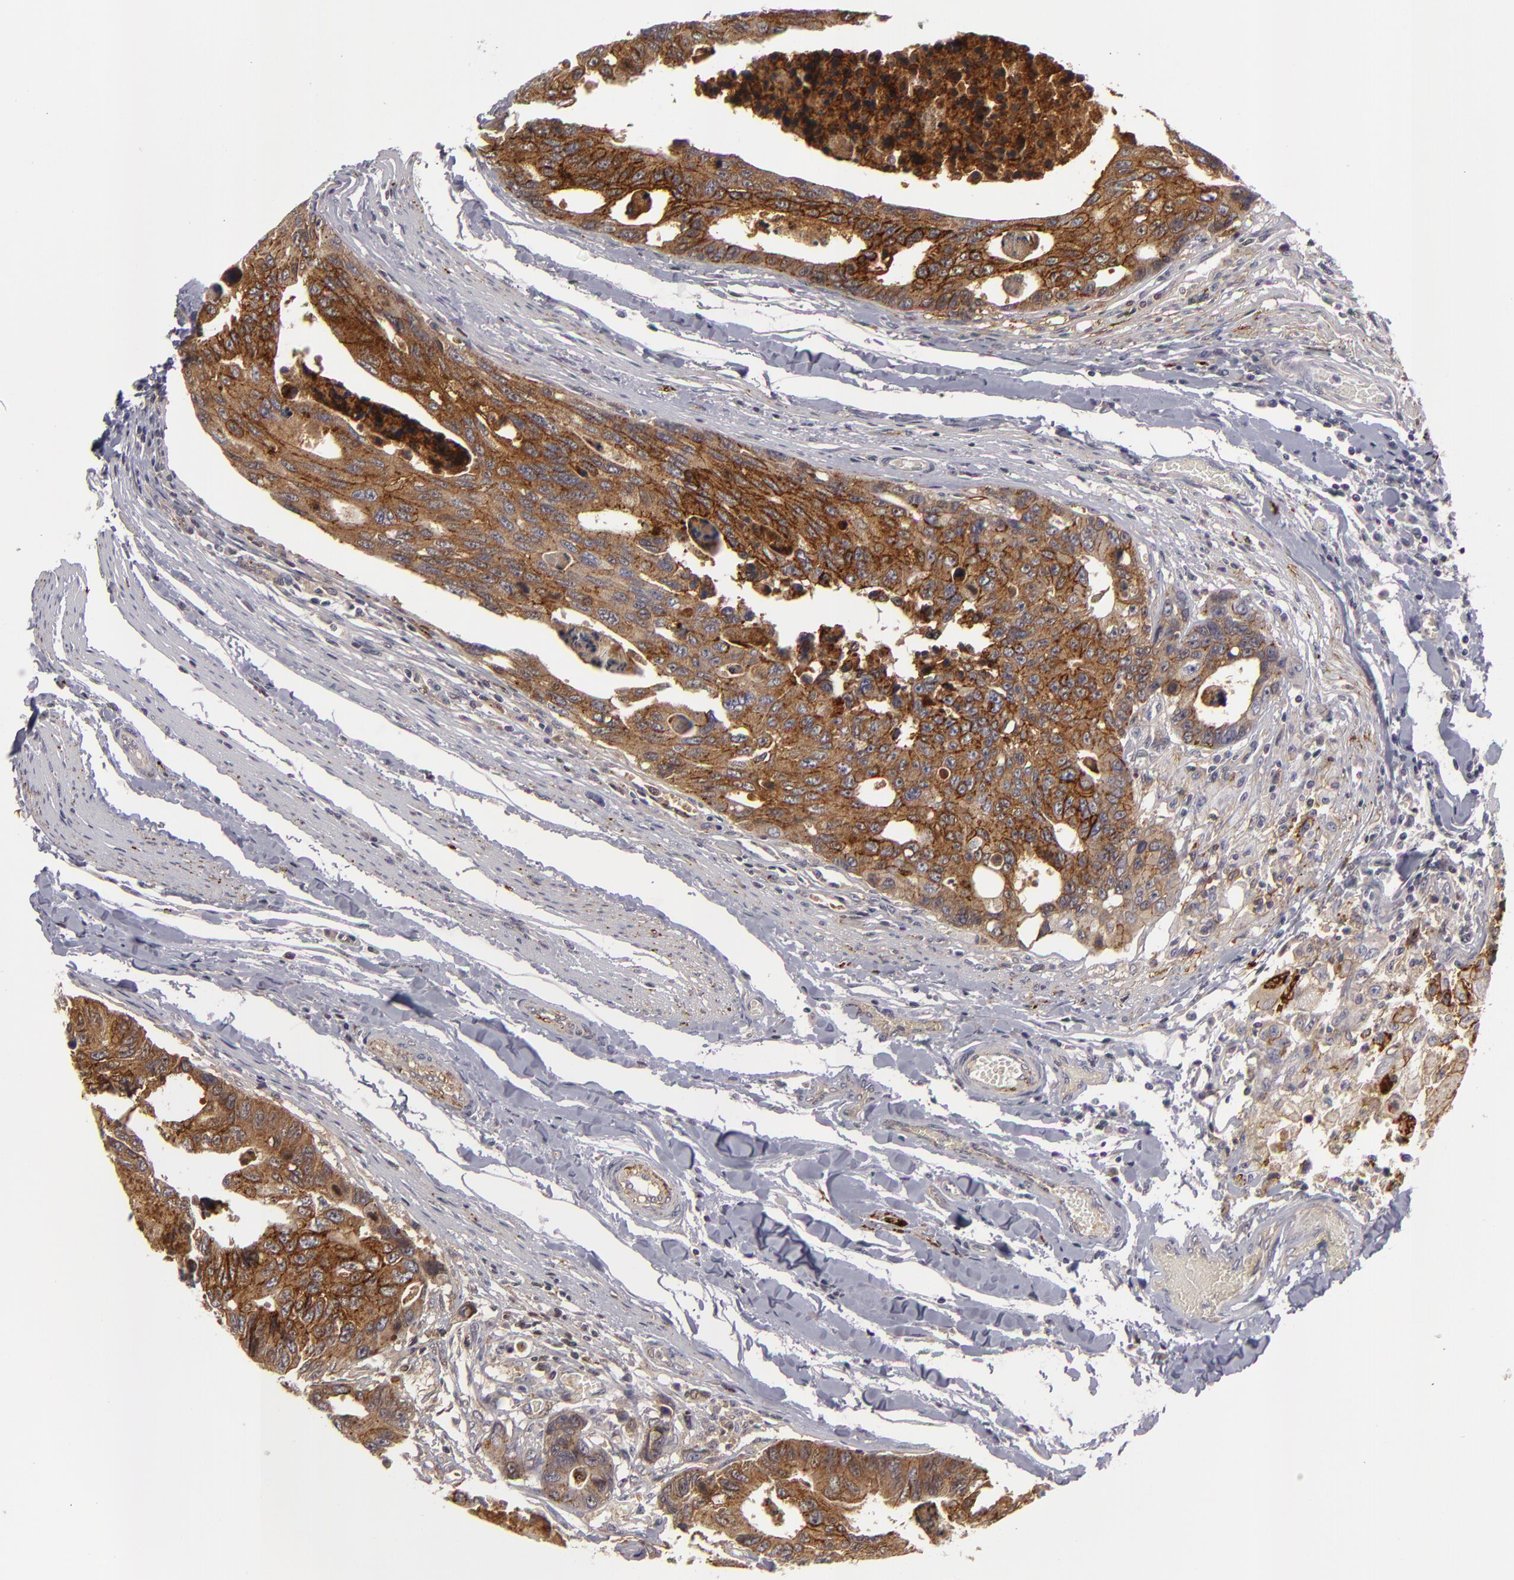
{"staining": {"intensity": "moderate", "quantity": ">75%", "location": "cytoplasmic/membranous"}, "tissue": "colorectal cancer", "cell_type": "Tumor cells", "image_type": "cancer", "snomed": [{"axis": "morphology", "description": "Adenocarcinoma, NOS"}, {"axis": "topography", "description": "Colon"}], "caption": "Colorectal cancer (adenocarcinoma) stained with immunohistochemistry (IHC) reveals moderate cytoplasmic/membranous positivity in approximately >75% of tumor cells.", "gene": "ALCAM", "patient": {"sex": "female", "age": 86}}